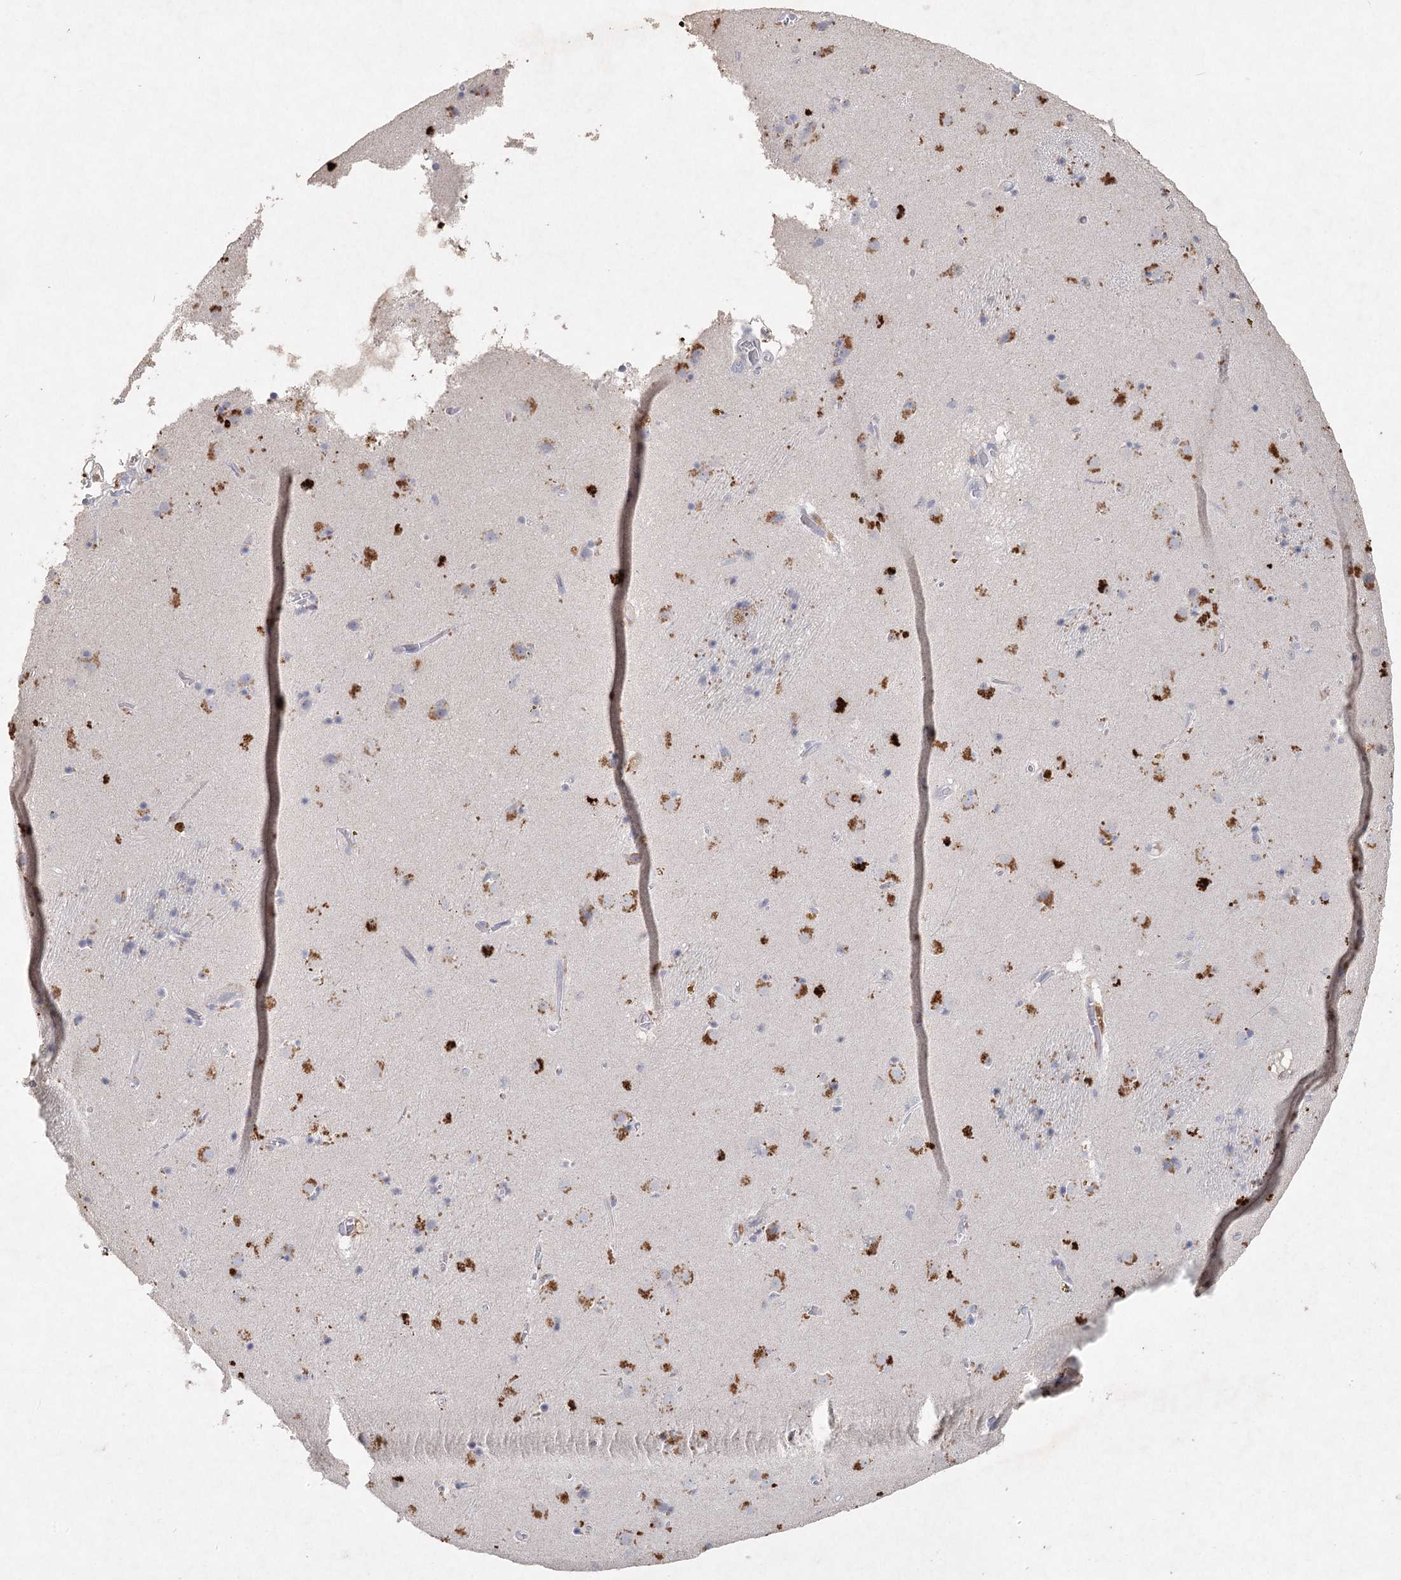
{"staining": {"intensity": "moderate", "quantity": "<25%", "location": "cytoplasmic/membranous"}, "tissue": "caudate", "cell_type": "Glial cells", "image_type": "normal", "snomed": [{"axis": "morphology", "description": "Normal tissue, NOS"}, {"axis": "topography", "description": "Lateral ventricle wall"}], "caption": "Brown immunohistochemical staining in normal caudate shows moderate cytoplasmic/membranous staining in approximately <25% of glial cells.", "gene": "ARSI", "patient": {"sex": "male", "age": 70}}